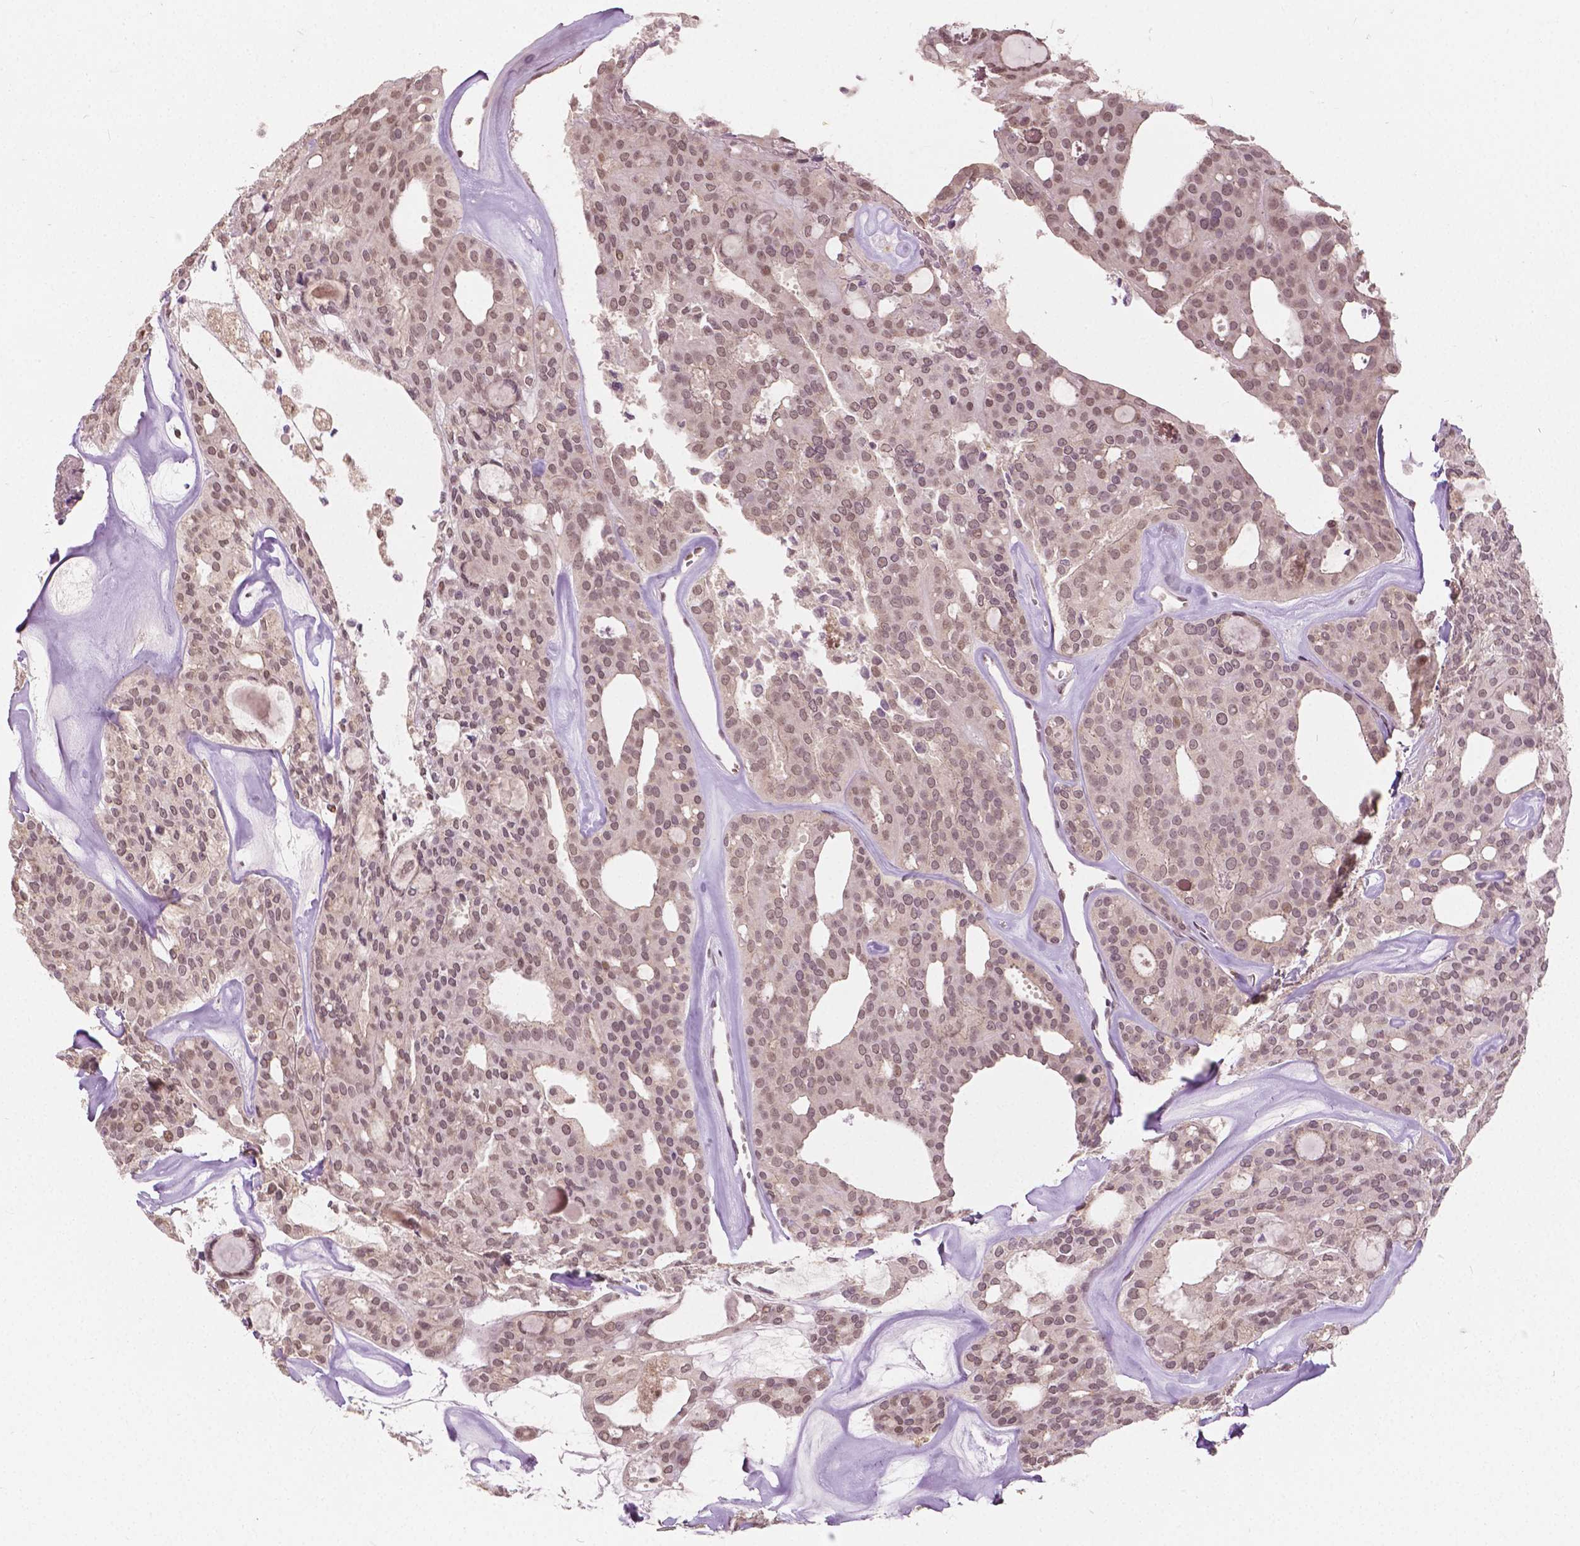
{"staining": {"intensity": "moderate", "quantity": ">75%", "location": "nuclear"}, "tissue": "thyroid cancer", "cell_type": "Tumor cells", "image_type": "cancer", "snomed": [{"axis": "morphology", "description": "Follicular adenoma carcinoma, NOS"}, {"axis": "topography", "description": "Thyroid gland"}], "caption": "Immunohistochemistry staining of thyroid follicular adenoma carcinoma, which demonstrates medium levels of moderate nuclear staining in about >75% of tumor cells indicating moderate nuclear protein positivity. The staining was performed using DAB (3,3'-diaminobenzidine) (brown) for protein detection and nuclei were counterstained in hematoxylin (blue).", "gene": "HOXA10", "patient": {"sex": "male", "age": 75}}